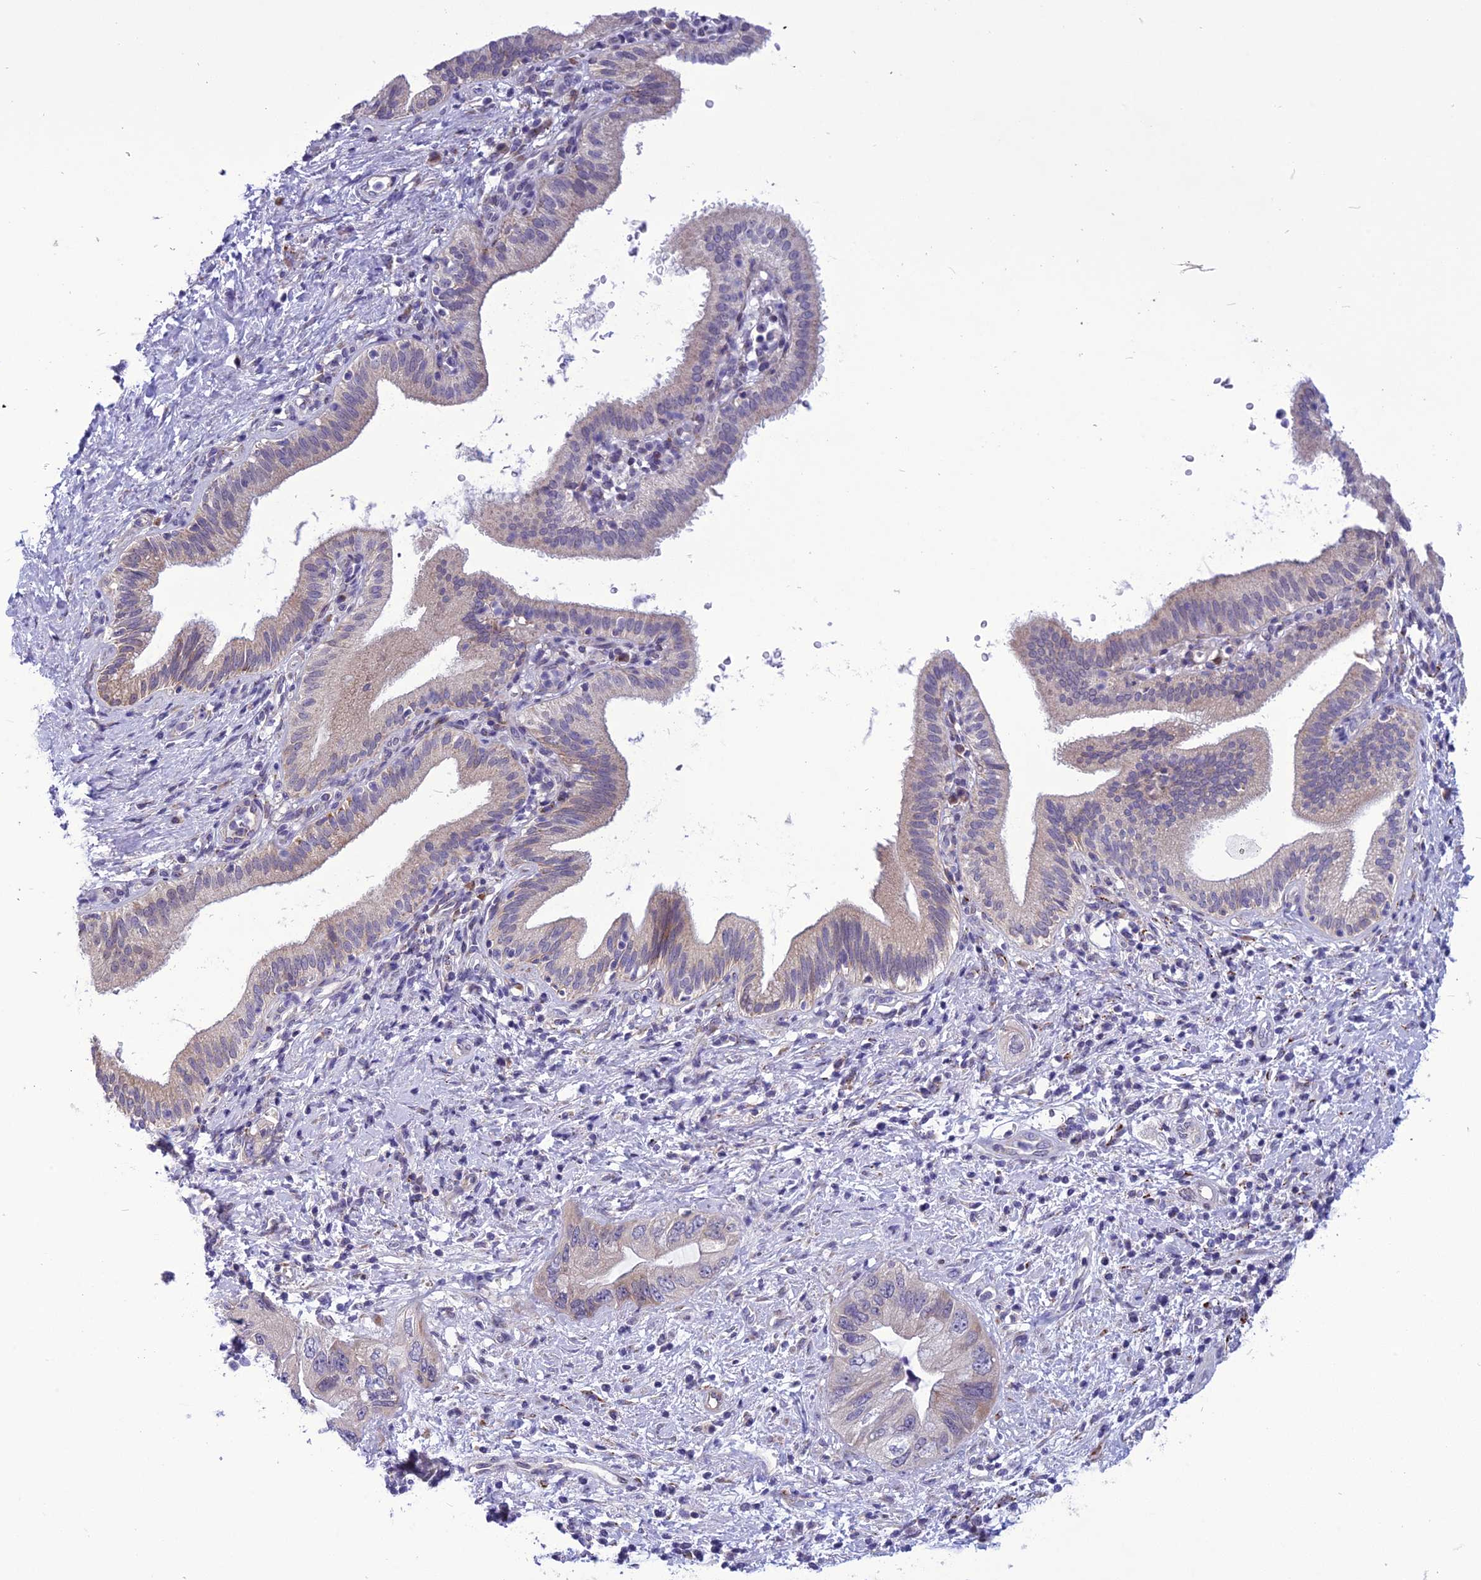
{"staining": {"intensity": "negative", "quantity": "none", "location": "none"}, "tissue": "pancreatic cancer", "cell_type": "Tumor cells", "image_type": "cancer", "snomed": [{"axis": "morphology", "description": "Adenocarcinoma, NOS"}, {"axis": "topography", "description": "Pancreas"}], "caption": "This is a image of immunohistochemistry staining of pancreatic cancer (adenocarcinoma), which shows no staining in tumor cells.", "gene": "PSMF1", "patient": {"sex": "female", "age": 73}}